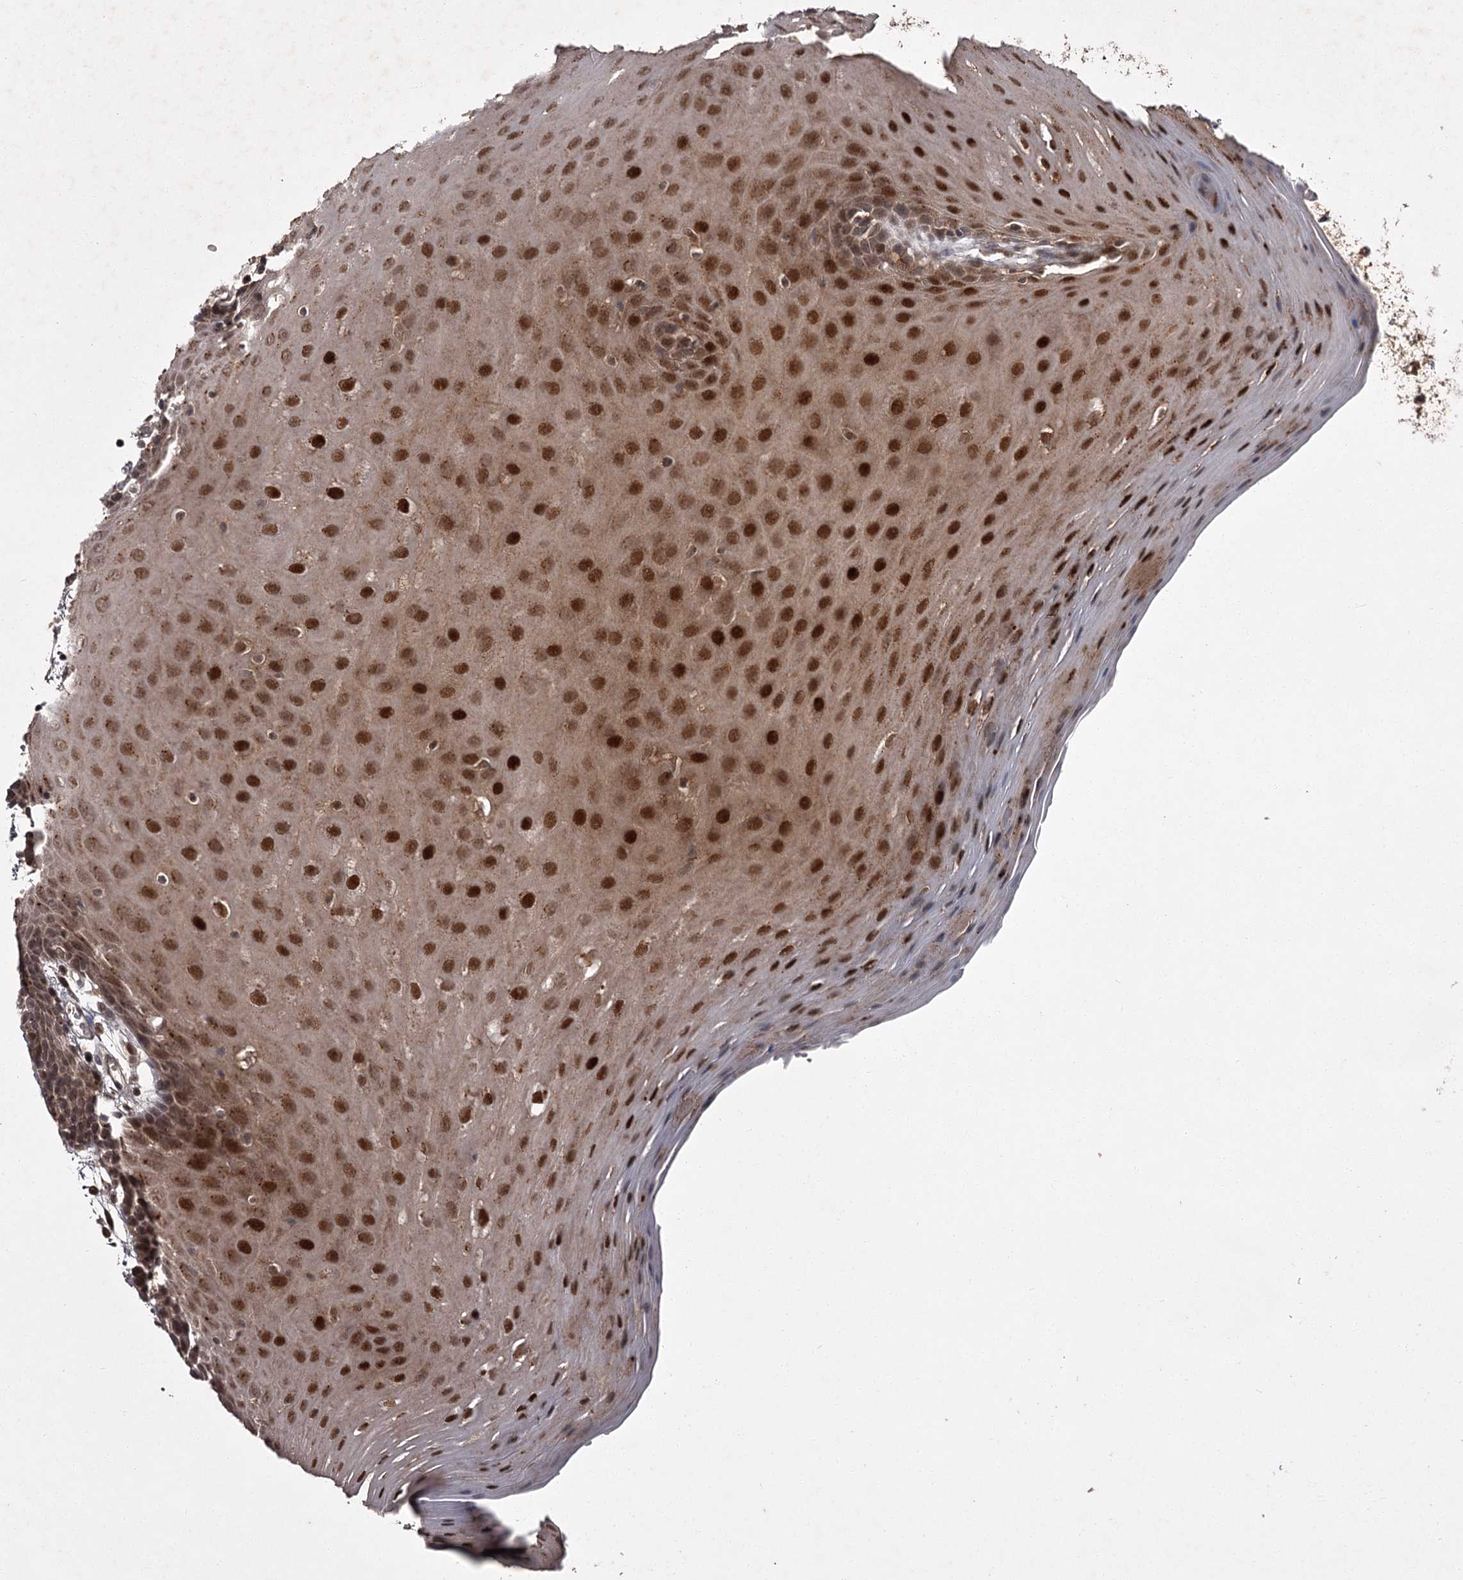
{"staining": {"intensity": "strong", "quantity": ">75%", "location": "nuclear"}, "tissue": "oral mucosa", "cell_type": "Squamous epithelial cells", "image_type": "normal", "snomed": [{"axis": "morphology", "description": "Normal tissue, NOS"}, {"axis": "topography", "description": "Skeletal muscle"}, {"axis": "topography", "description": "Oral tissue"}, {"axis": "topography", "description": "Salivary gland"}, {"axis": "topography", "description": "Peripheral nerve tissue"}], "caption": "Protein positivity by immunohistochemistry (IHC) exhibits strong nuclear staining in approximately >75% of squamous epithelial cells in benign oral mucosa.", "gene": "TBC1D23", "patient": {"sex": "male", "age": 54}}